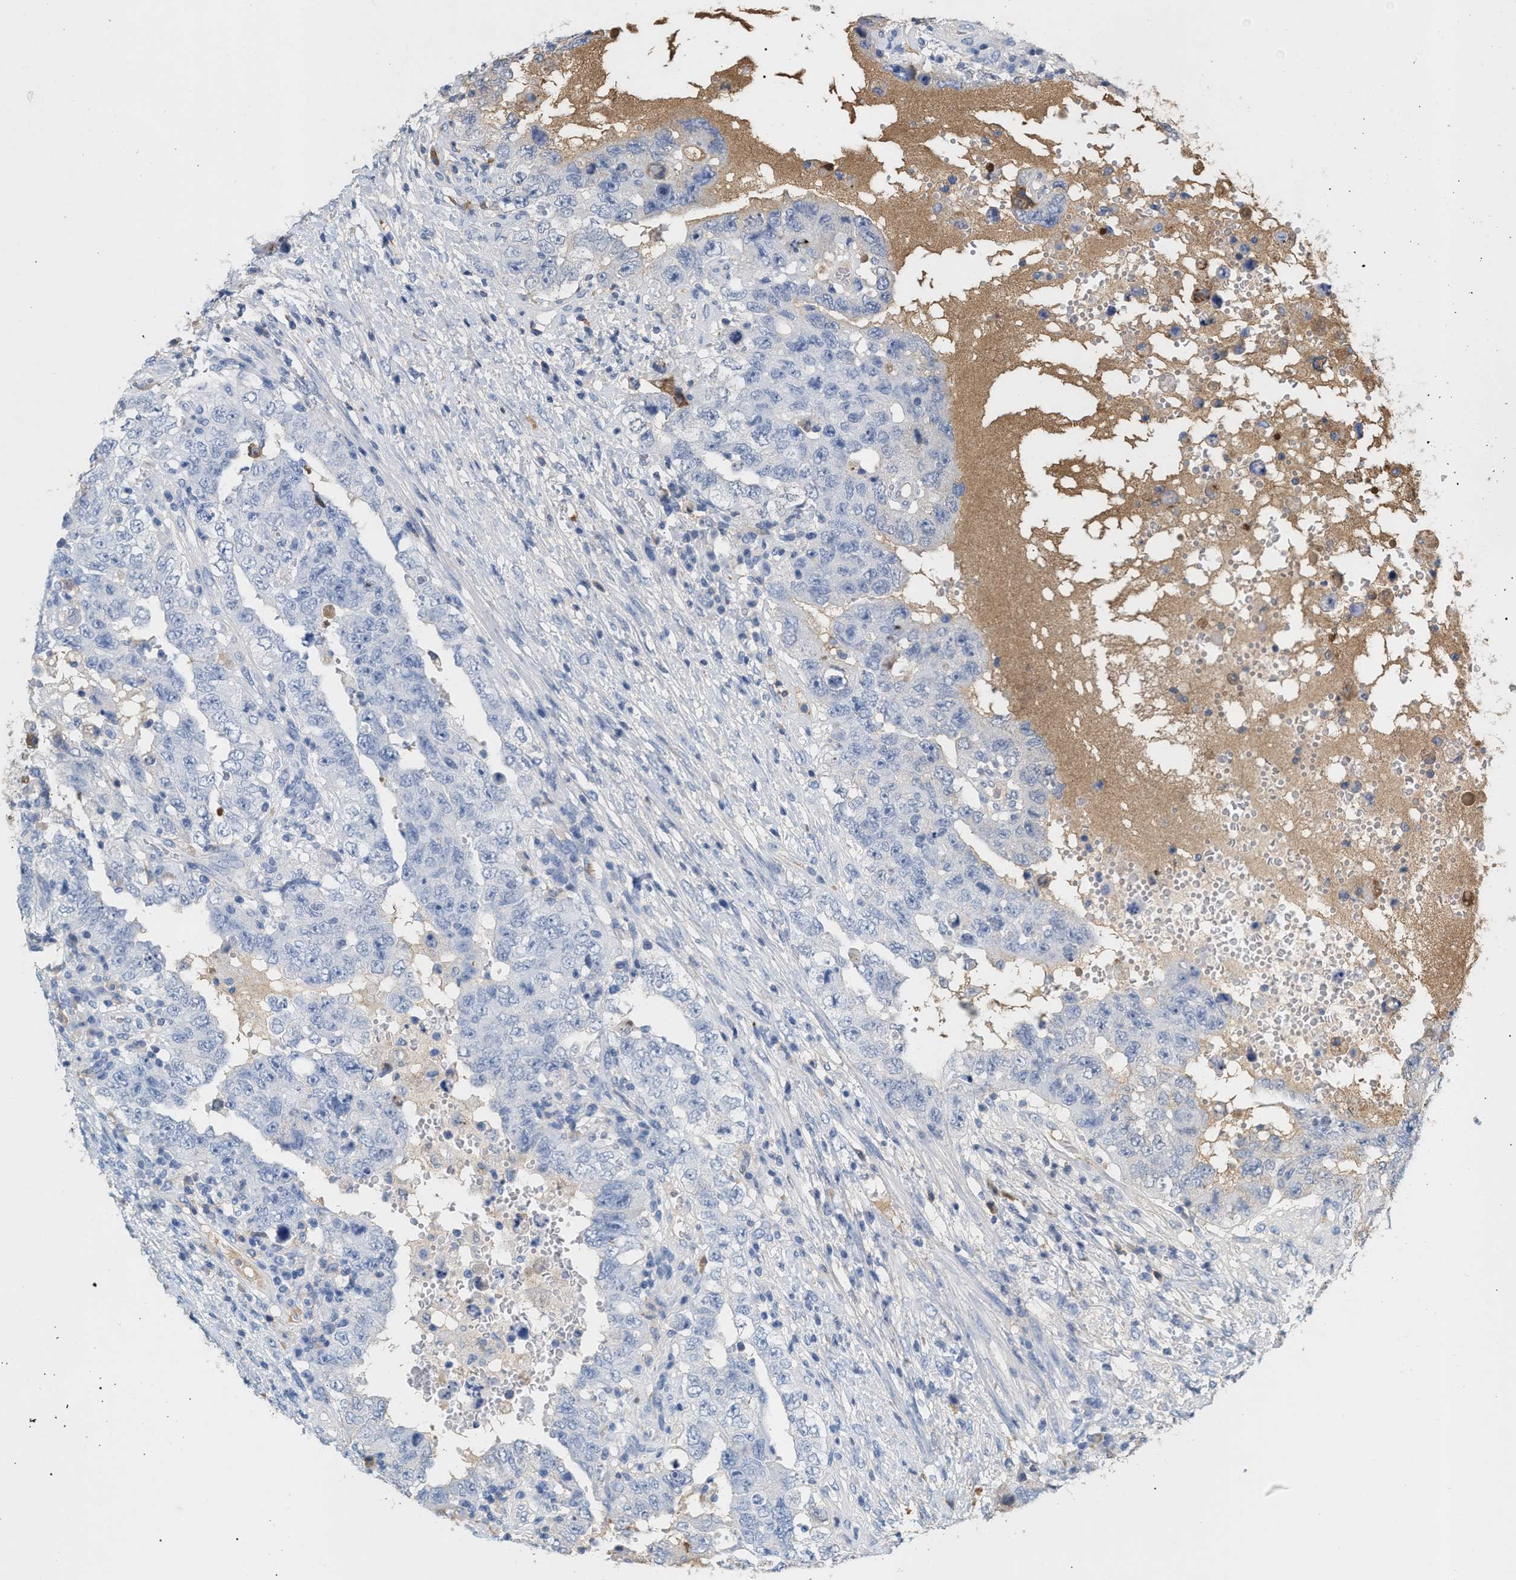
{"staining": {"intensity": "negative", "quantity": "none", "location": "none"}, "tissue": "testis cancer", "cell_type": "Tumor cells", "image_type": "cancer", "snomed": [{"axis": "morphology", "description": "Carcinoma, Embryonal, NOS"}, {"axis": "topography", "description": "Testis"}], "caption": "High power microscopy image of an immunohistochemistry (IHC) histopathology image of embryonal carcinoma (testis), revealing no significant expression in tumor cells. The staining was performed using DAB (3,3'-diaminobenzidine) to visualize the protein expression in brown, while the nuclei were stained in blue with hematoxylin (Magnification: 20x).", "gene": "APOH", "patient": {"sex": "male", "age": 26}}